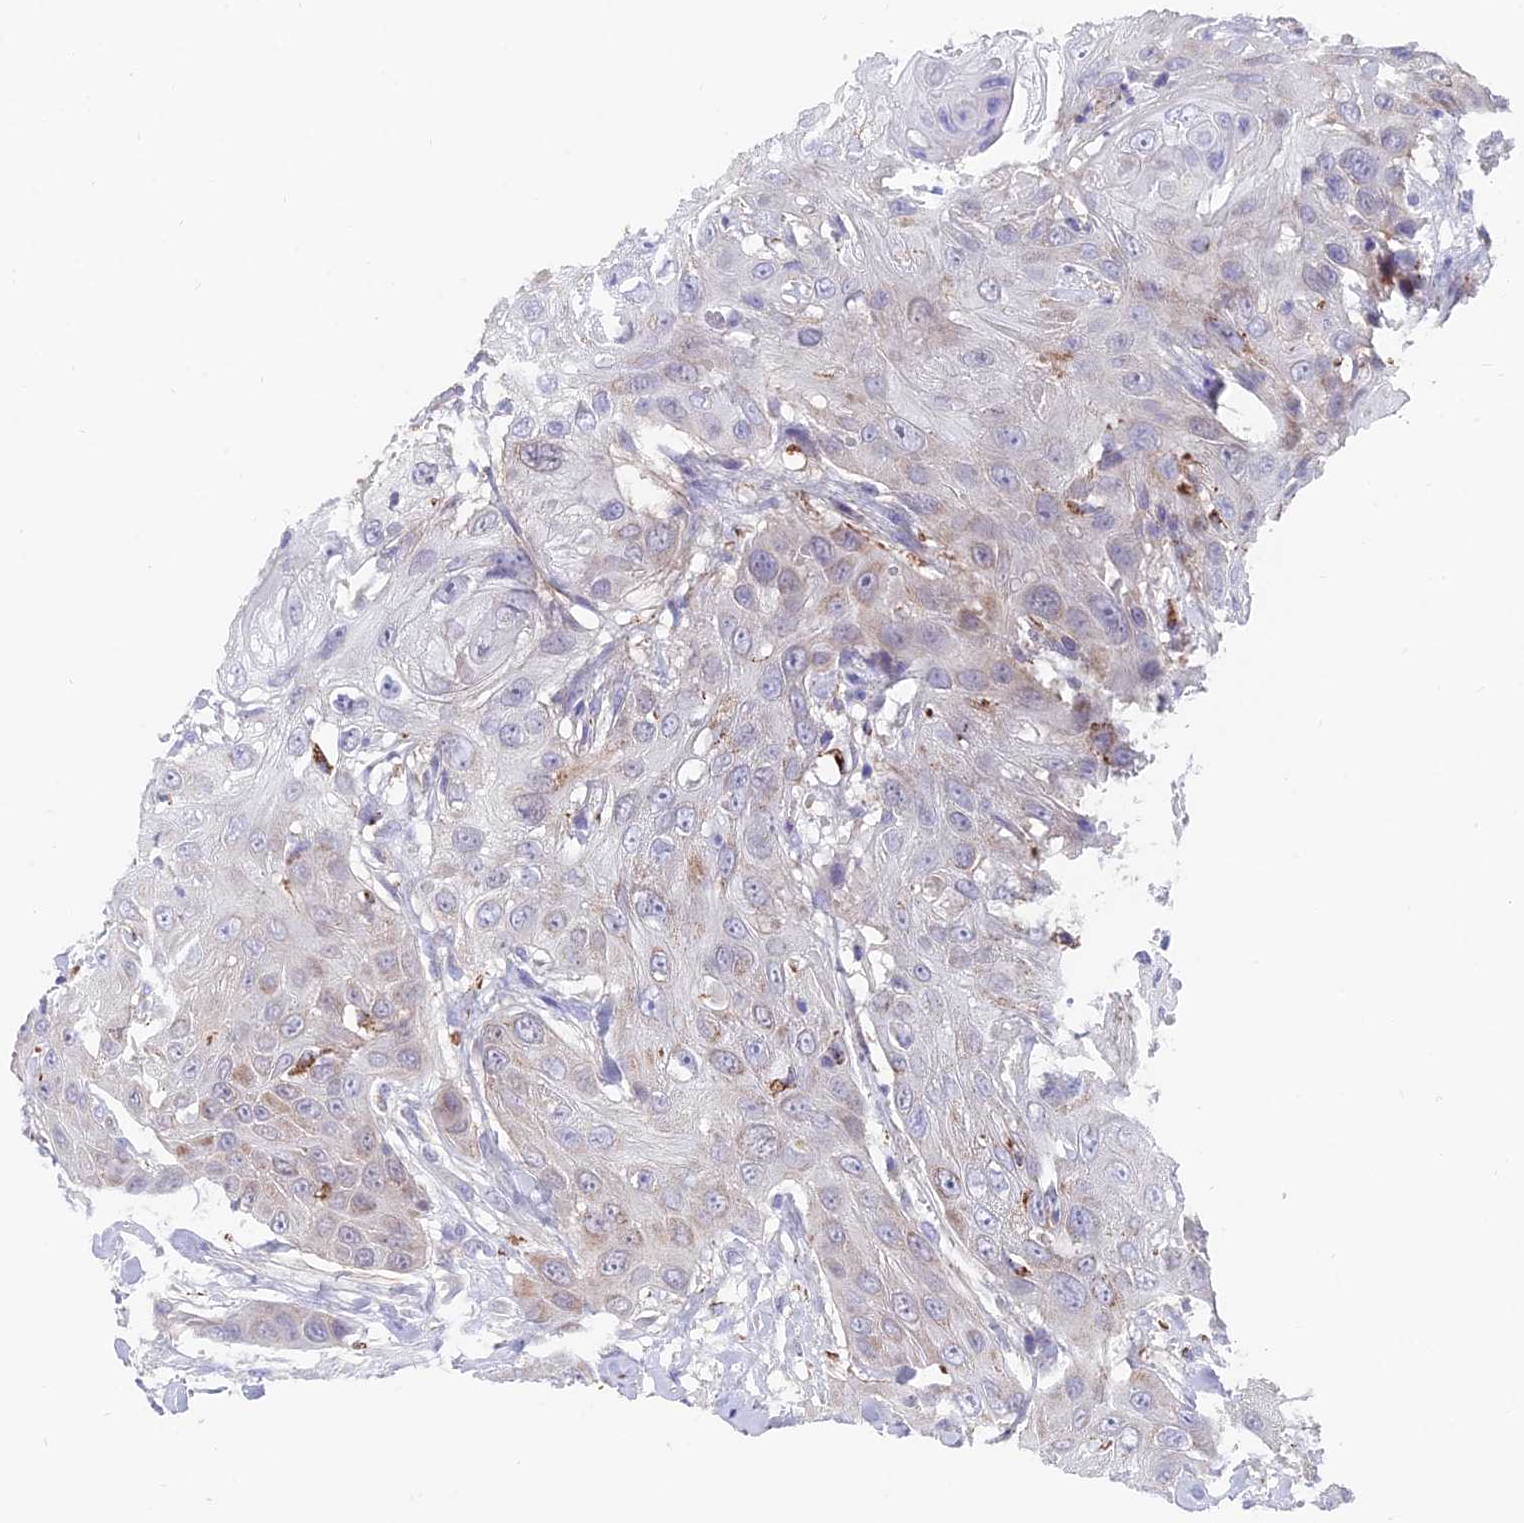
{"staining": {"intensity": "weak", "quantity": "<25%", "location": "cytoplasmic/membranous"}, "tissue": "head and neck cancer", "cell_type": "Tumor cells", "image_type": "cancer", "snomed": [{"axis": "morphology", "description": "Squamous cell carcinoma, NOS"}, {"axis": "topography", "description": "Head-Neck"}], "caption": "An IHC histopathology image of squamous cell carcinoma (head and neck) is shown. There is no staining in tumor cells of squamous cell carcinoma (head and neck).", "gene": "TIGD6", "patient": {"sex": "male", "age": 81}}